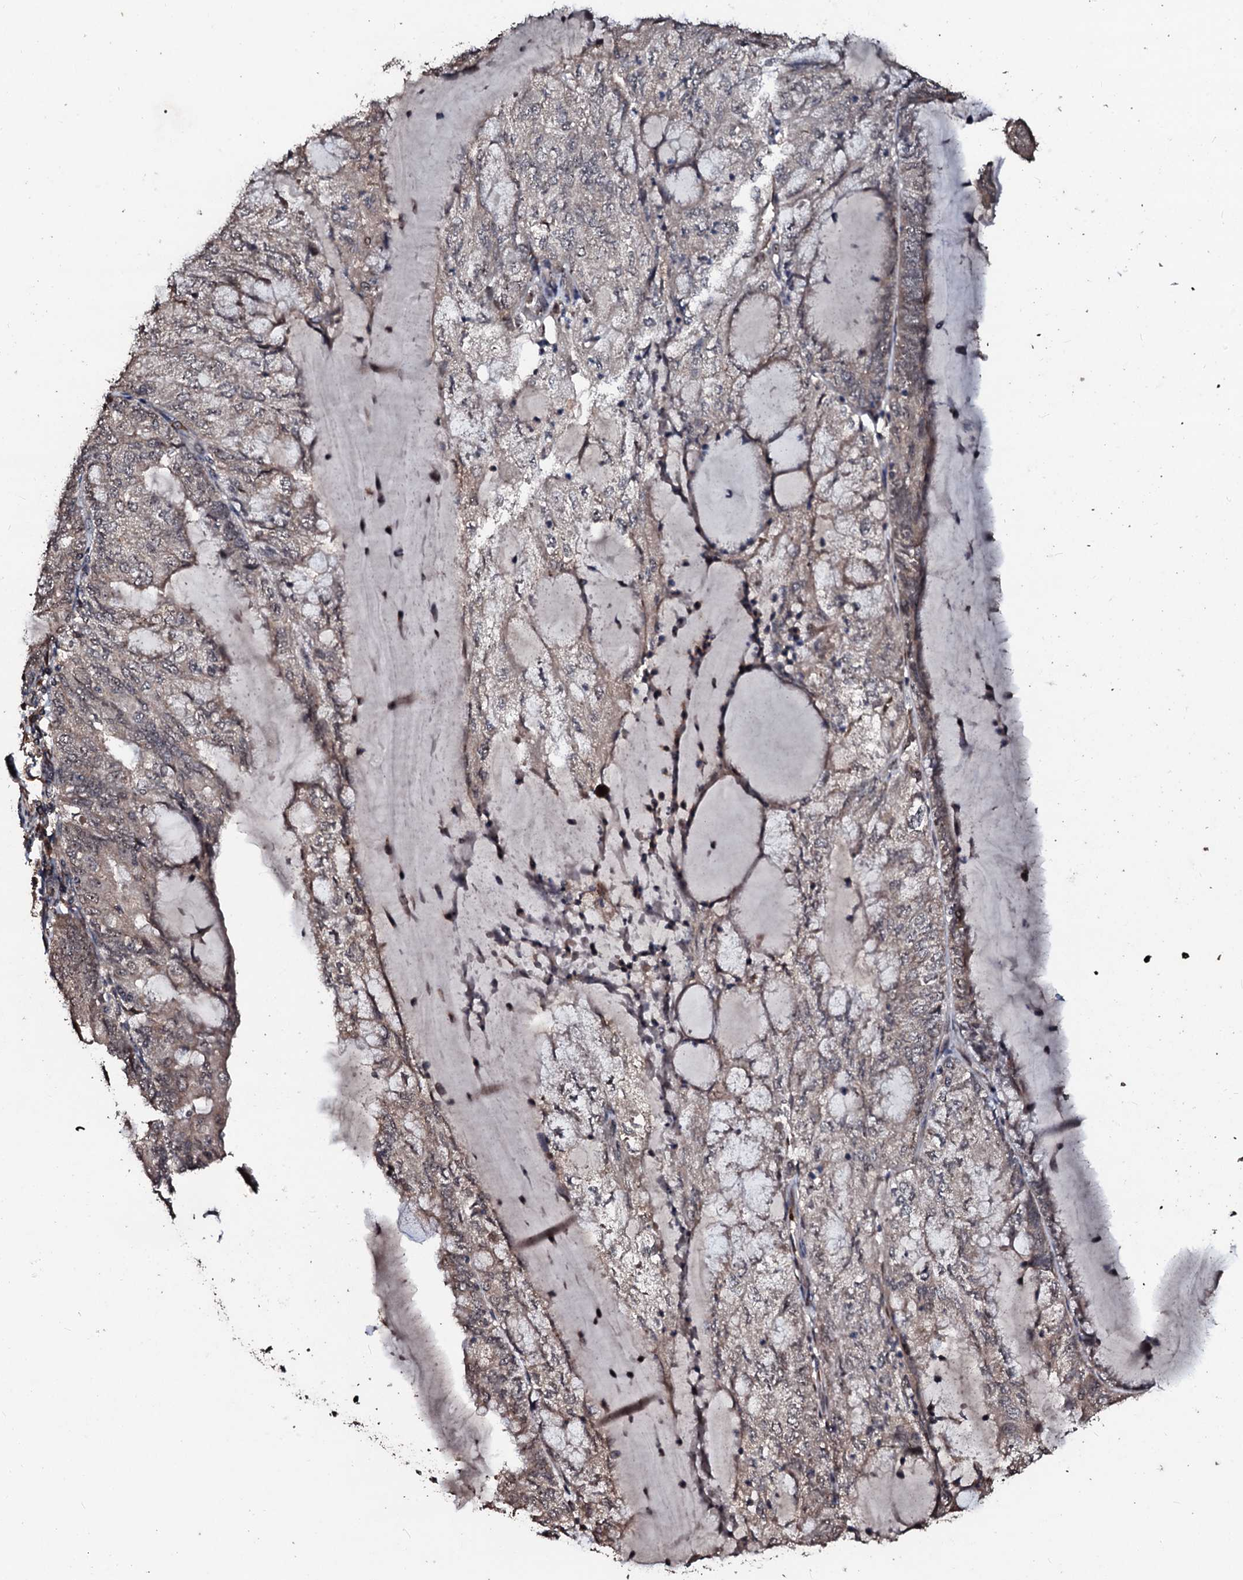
{"staining": {"intensity": "moderate", "quantity": ">75%", "location": "cytoplasmic/membranous,nuclear"}, "tissue": "endometrial cancer", "cell_type": "Tumor cells", "image_type": "cancer", "snomed": [{"axis": "morphology", "description": "Adenocarcinoma, NOS"}, {"axis": "topography", "description": "Endometrium"}], "caption": "About >75% of tumor cells in endometrial cancer exhibit moderate cytoplasmic/membranous and nuclear protein staining as visualized by brown immunohistochemical staining.", "gene": "SUPT7L", "patient": {"sex": "female", "age": 81}}